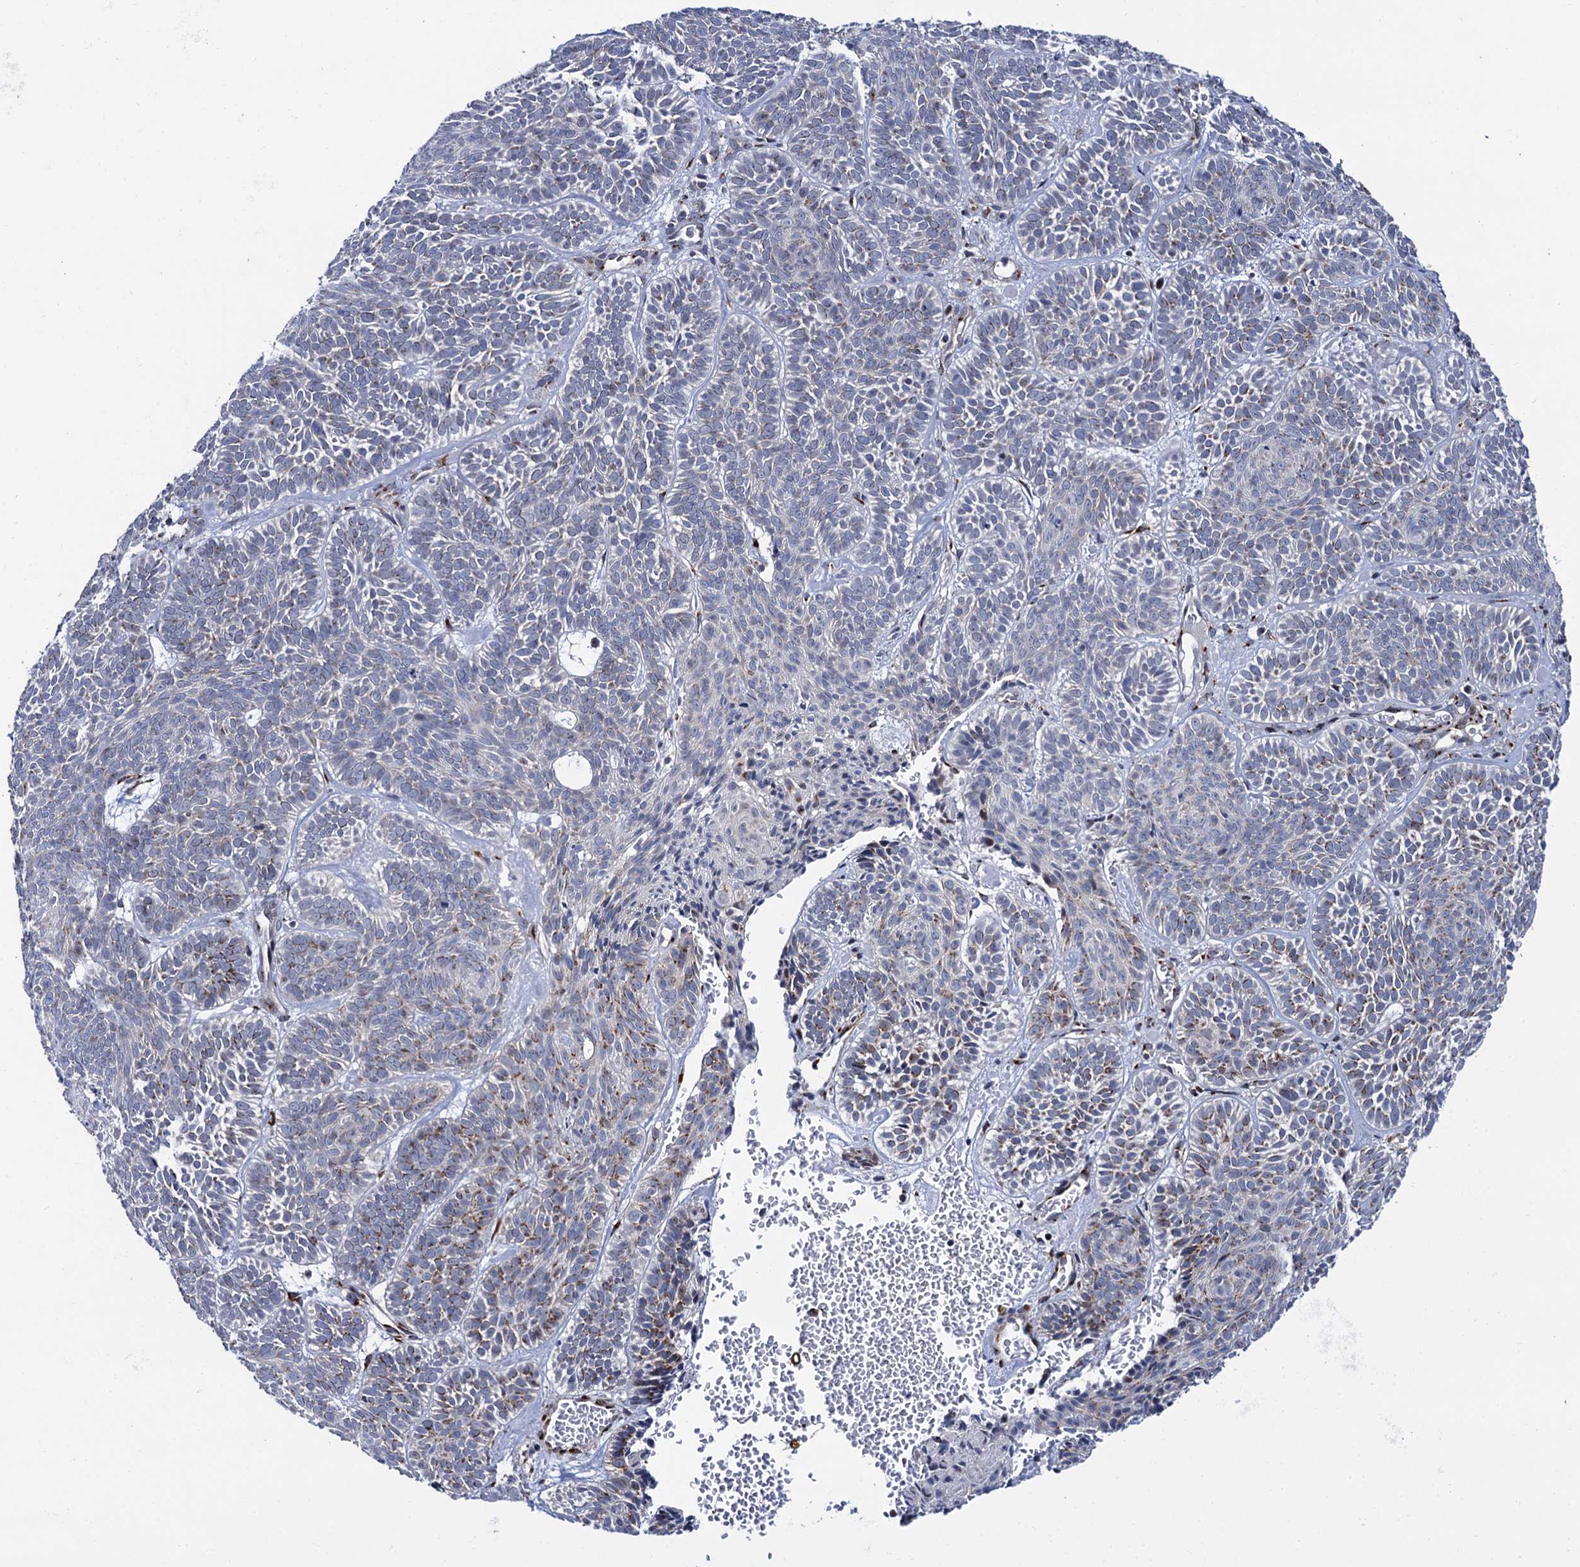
{"staining": {"intensity": "moderate", "quantity": "25%-75%", "location": "cytoplasmic/membranous"}, "tissue": "skin cancer", "cell_type": "Tumor cells", "image_type": "cancer", "snomed": [{"axis": "morphology", "description": "Basal cell carcinoma"}, {"axis": "topography", "description": "Skin"}], "caption": "The photomicrograph reveals staining of skin cancer, revealing moderate cytoplasmic/membranous protein staining (brown color) within tumor cells.", "gene": "THAP2", "patient": {"sex": "male", "age": 85}}